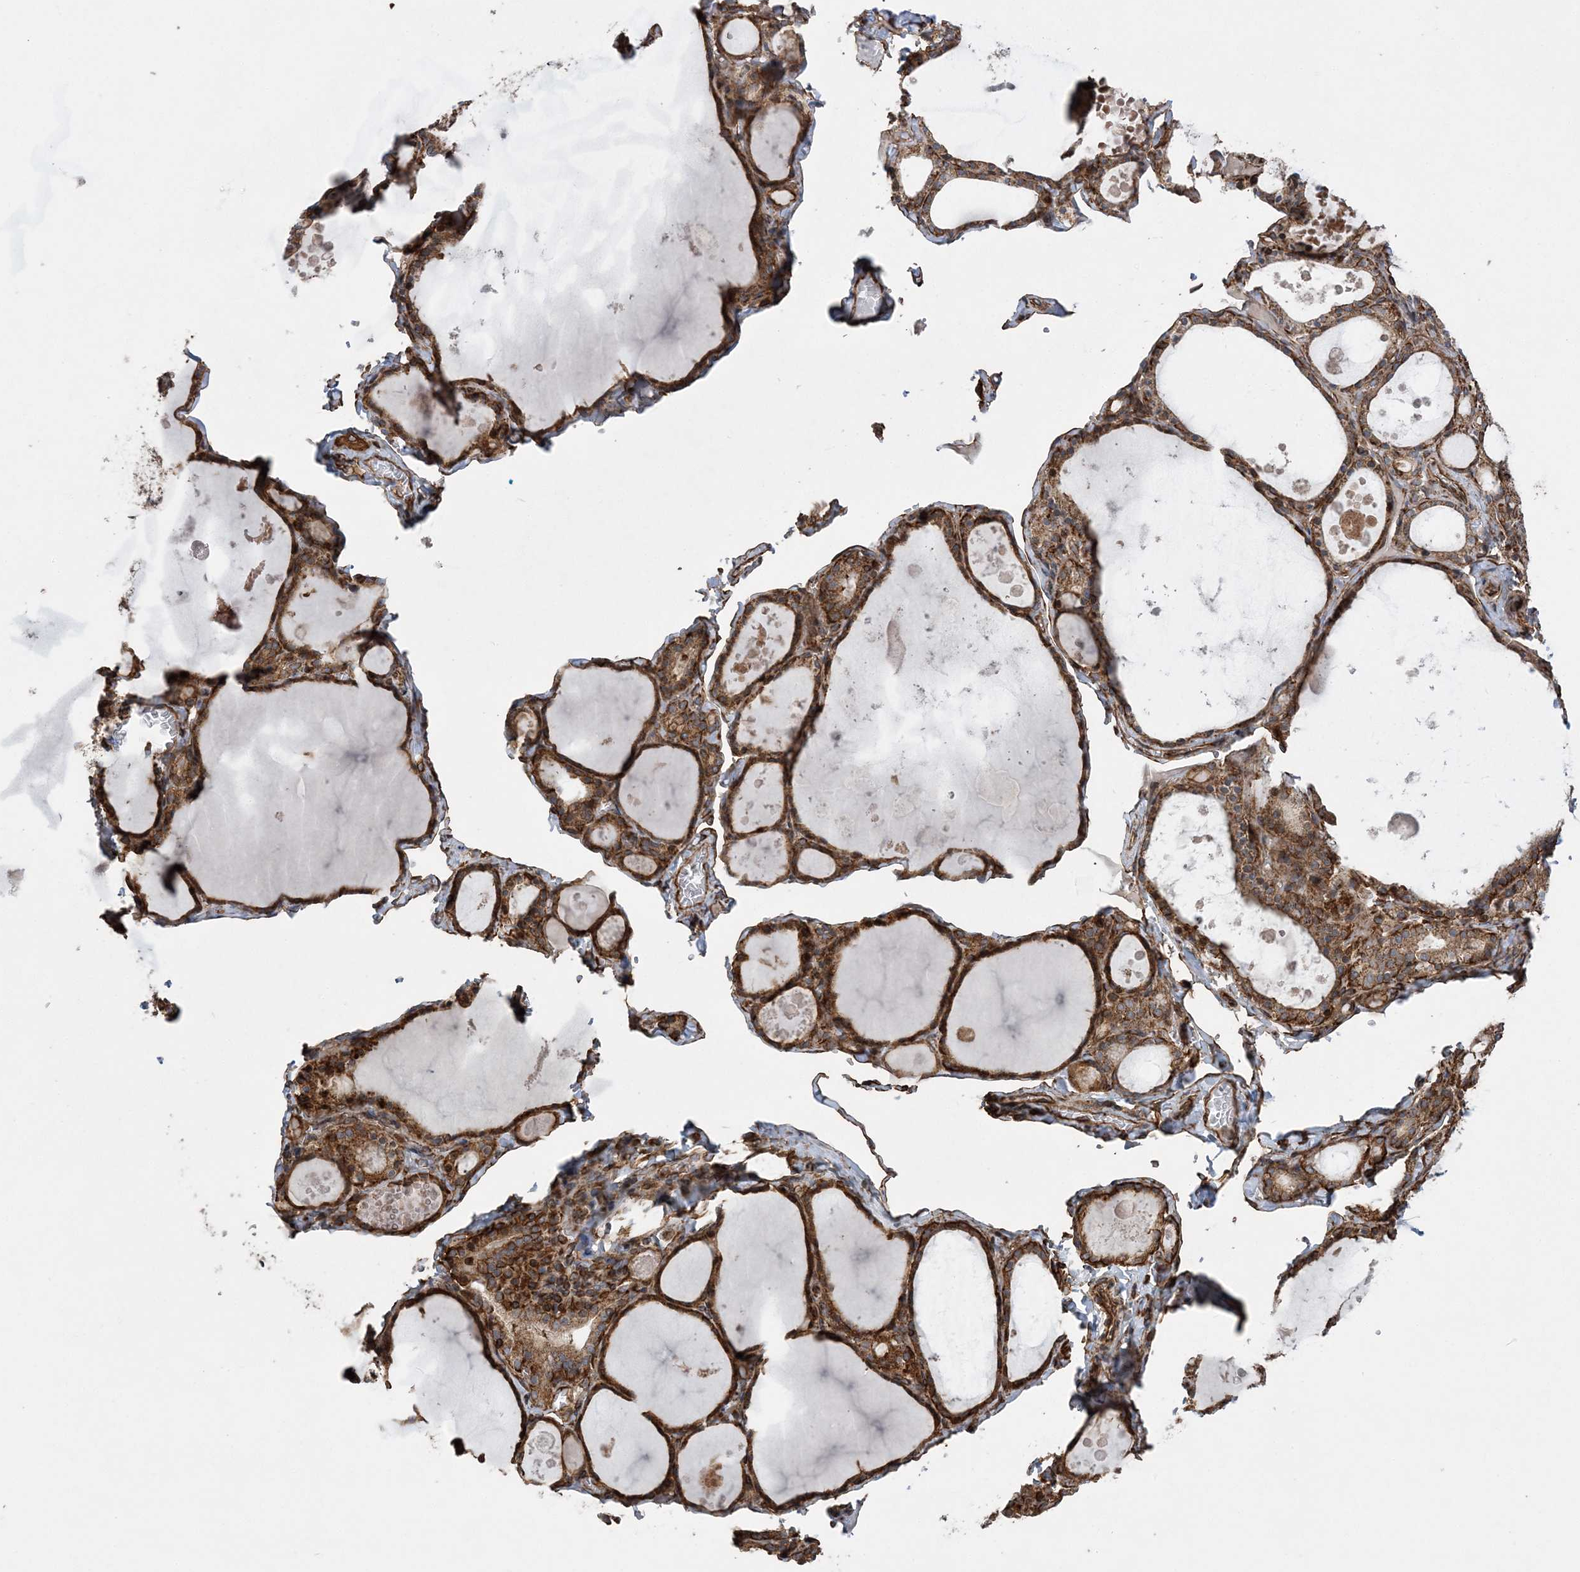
{"staining": {"intensity": "moderate", "quantity": ">75%", "location": "cytoplasmic/membranous"}, "tissue": "thyroid gland", "cell_type": "Glandular cells", "image_type": "normal", "snomed": [{"axis": "morphology", "description": "Normal tissue, NOS"}, {"axis": "topography", "description": "Thyroid gland"}], "caption": "Human thyroid gland stained for a protein (brown) exhibits moderate cytoplasmic/membranous positive positivity in approximately >75% of glandular cells.", "gene": "FAM114A2", "patient": {"sex": "male", "age": 56}}